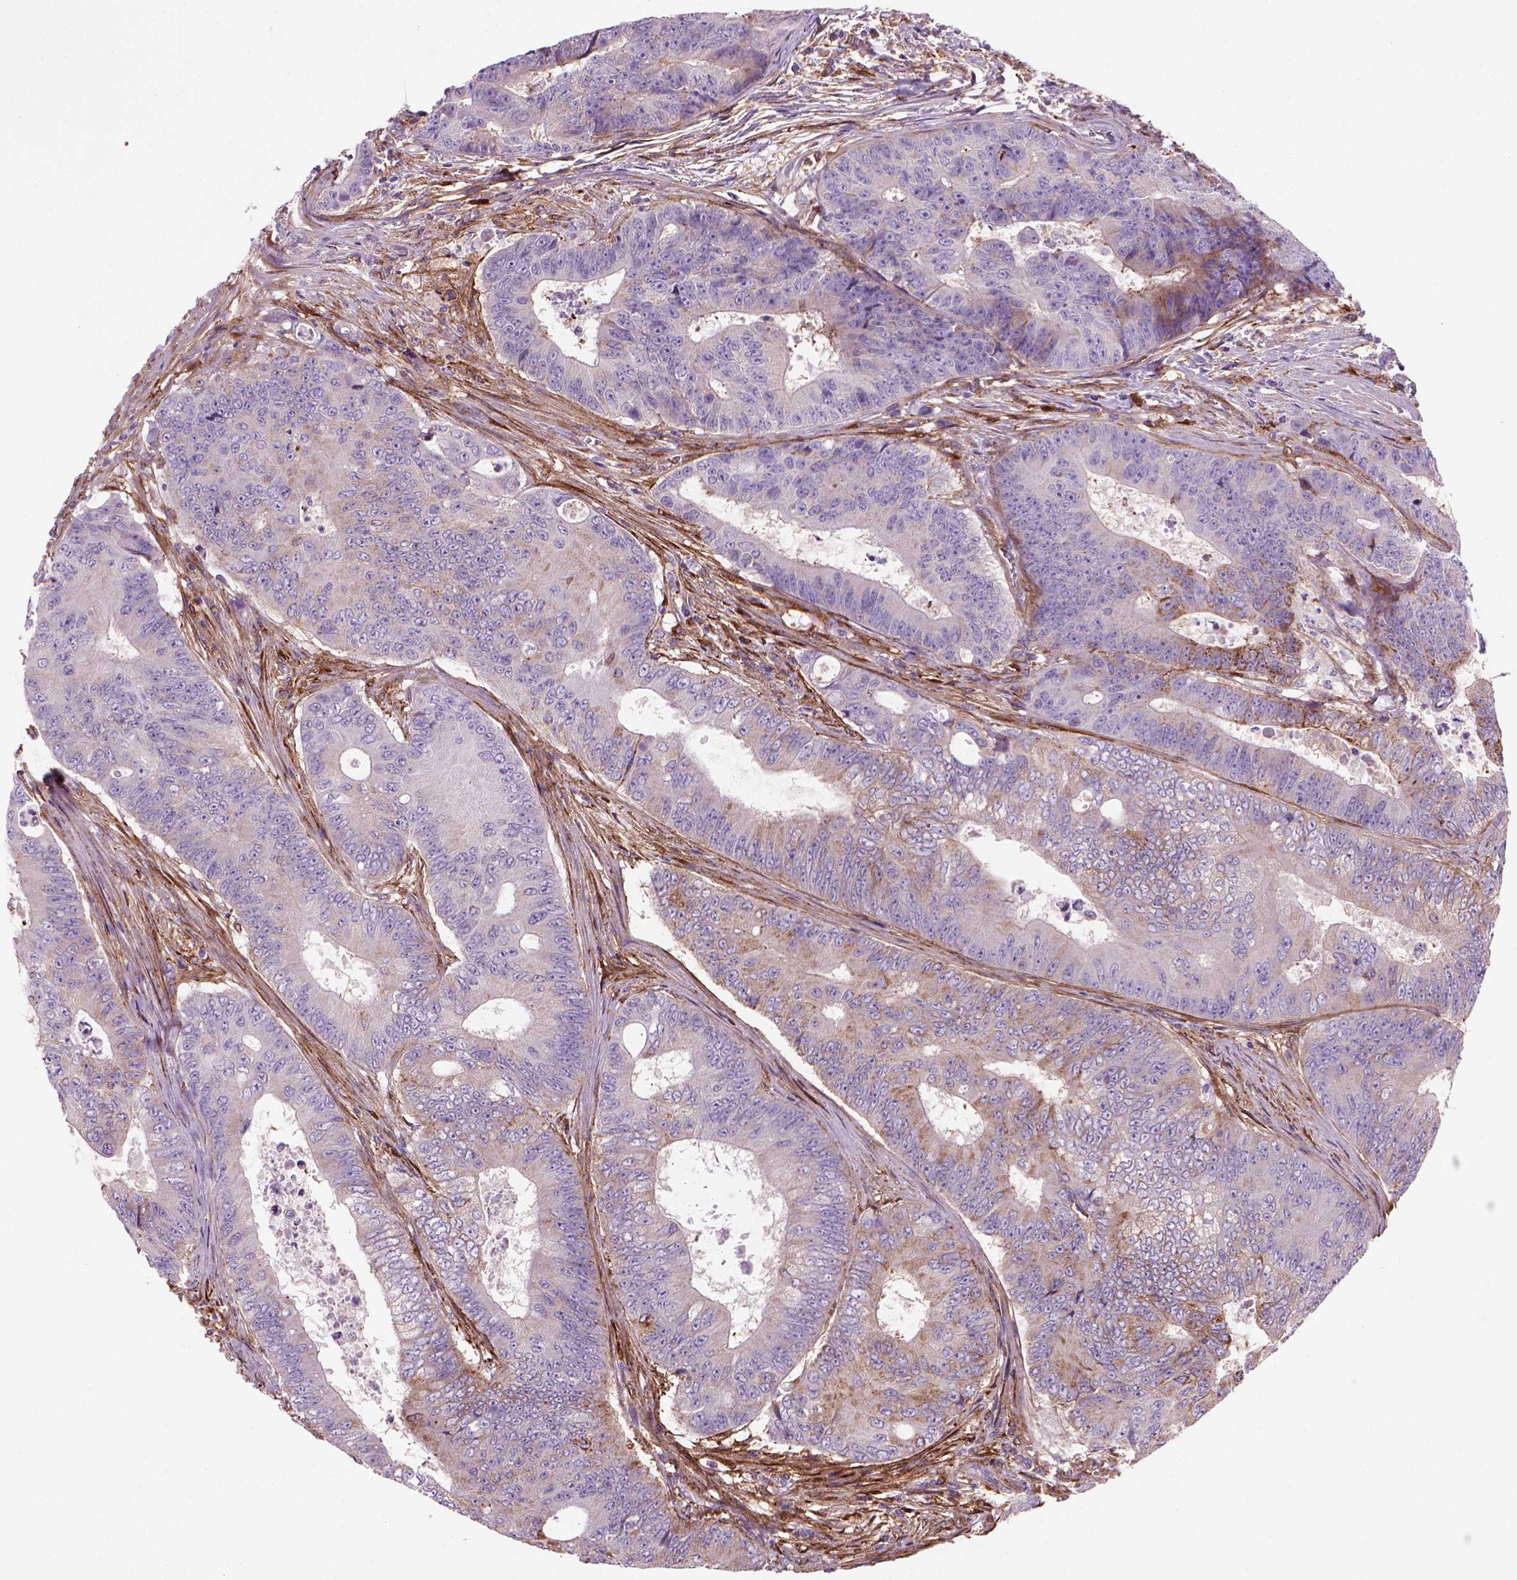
{"staining": {"intensity": "weak", "quantity": "<25%", "location": "cytoplasmic/membranous"}, "tissue": "colorectal cancer", "cell_type": "Tumor cells", "image_type": "cancer", "snomed": [{"axis": "morphology", "description": "Adenocarcinoma, NOS"}, {"axis": "topography", "description": "Colon"}], "caption": "Tumor cells show no significant protein staining in adenocarcinoma (colorectal).", "gene": "MARCKS", "patient": {"sex": "female", "age": 48}}